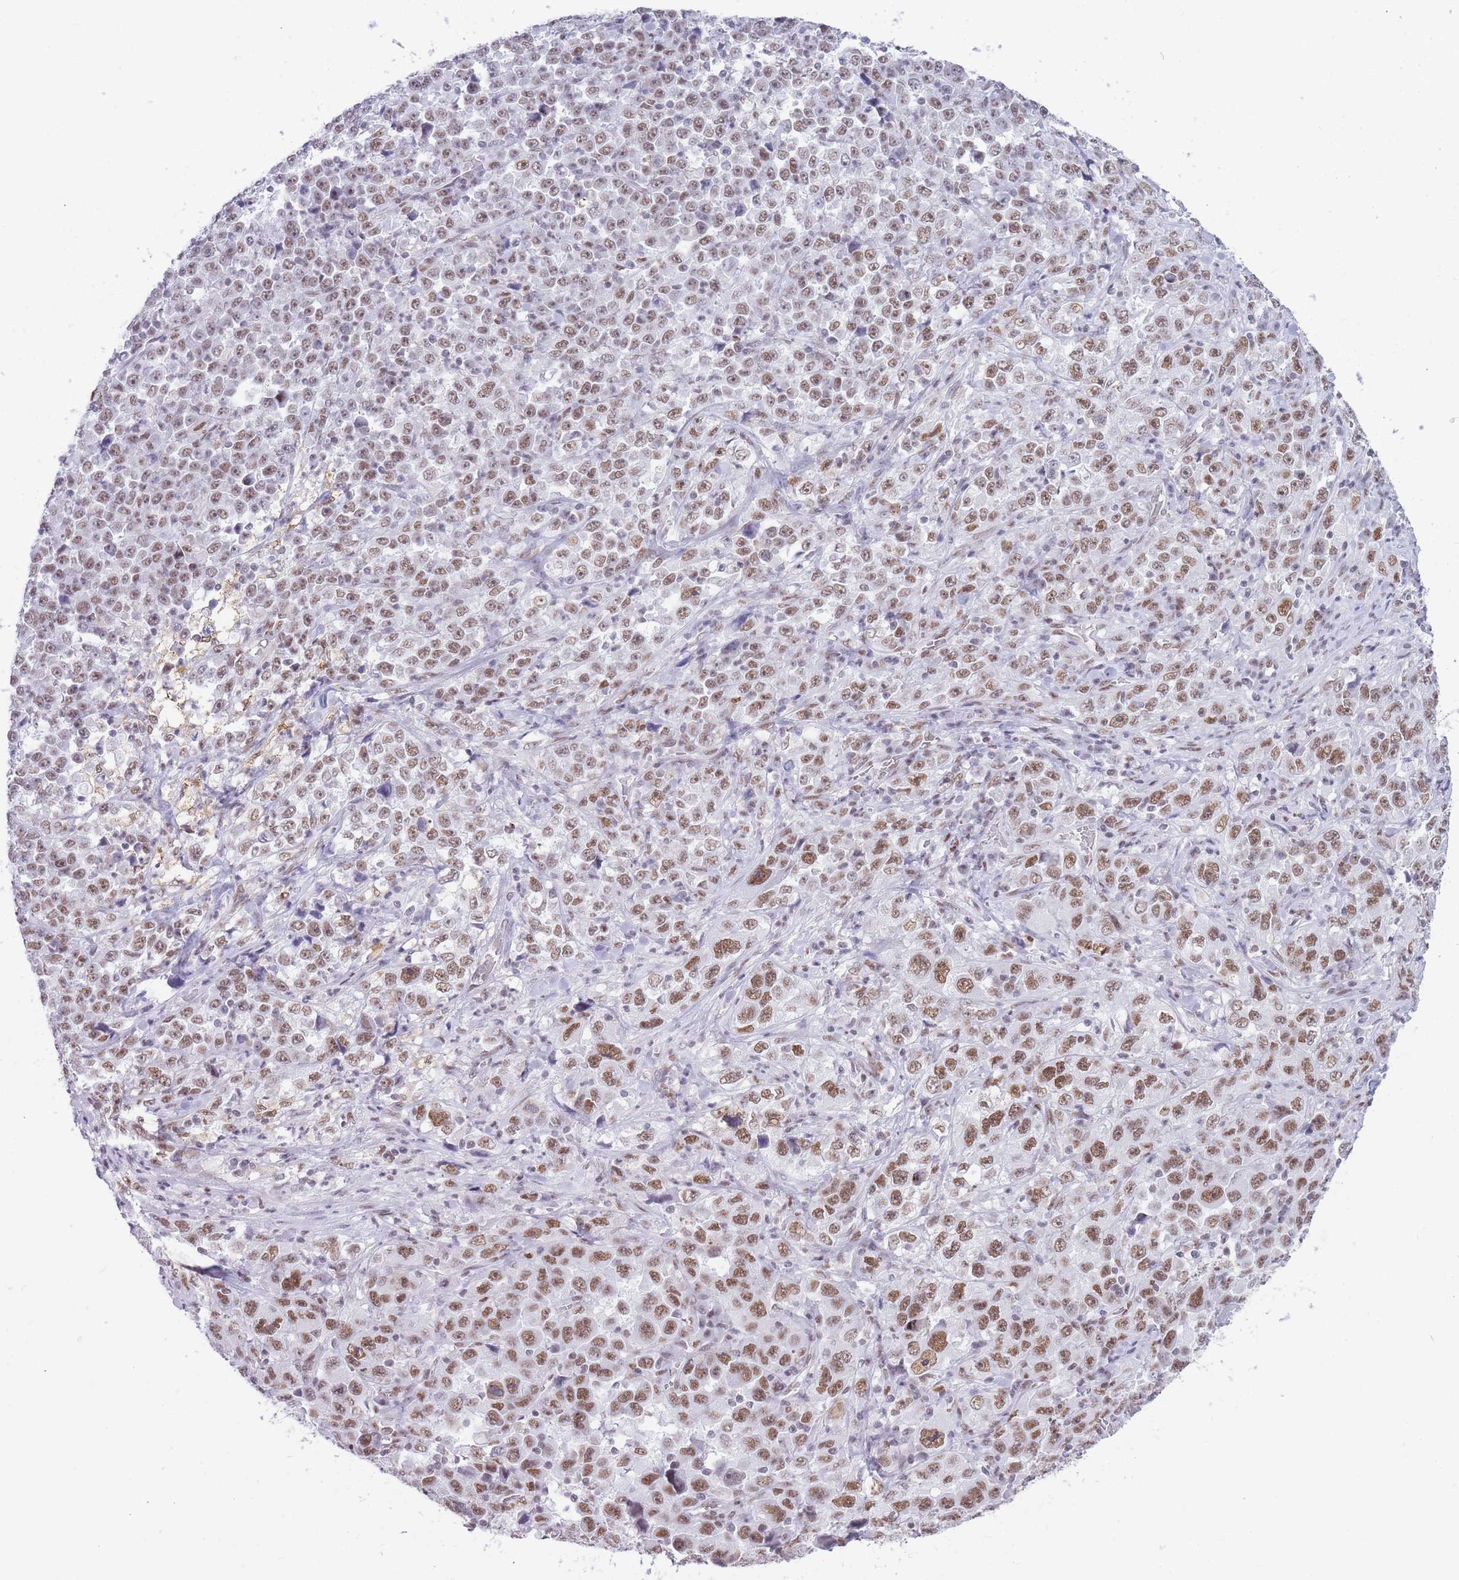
{"staining": {"intensity": "moderate", "quantity": ">75%", "location": "nuclear"}, "tissue": "stomach cancer", "cell_type": "Tumor cells", "image_type": "cancer", "snomed": [{"axis": "morphology", "description": "Normal tissue, NOS"}, {"axis": "morphology", "description": "Adenocarcinoma, NOS"}, {"axis": "topography", "description": "Stomach, upper"}, {"axis": "topography", "description": "Stomach"}], "caption": "Immunohistochemical staining of stomach cancer displays medium levels of moderate nuclear staining in about >75% of tumor cells. The staining was performed using DAB (3,3'-diaminobenzidine), with brown indicating positive protein expression. Nuclei are stained blue with hematoxylin.", "gene": "HNRNPUL1", "patient": {"sex": "male", "age": 59}}